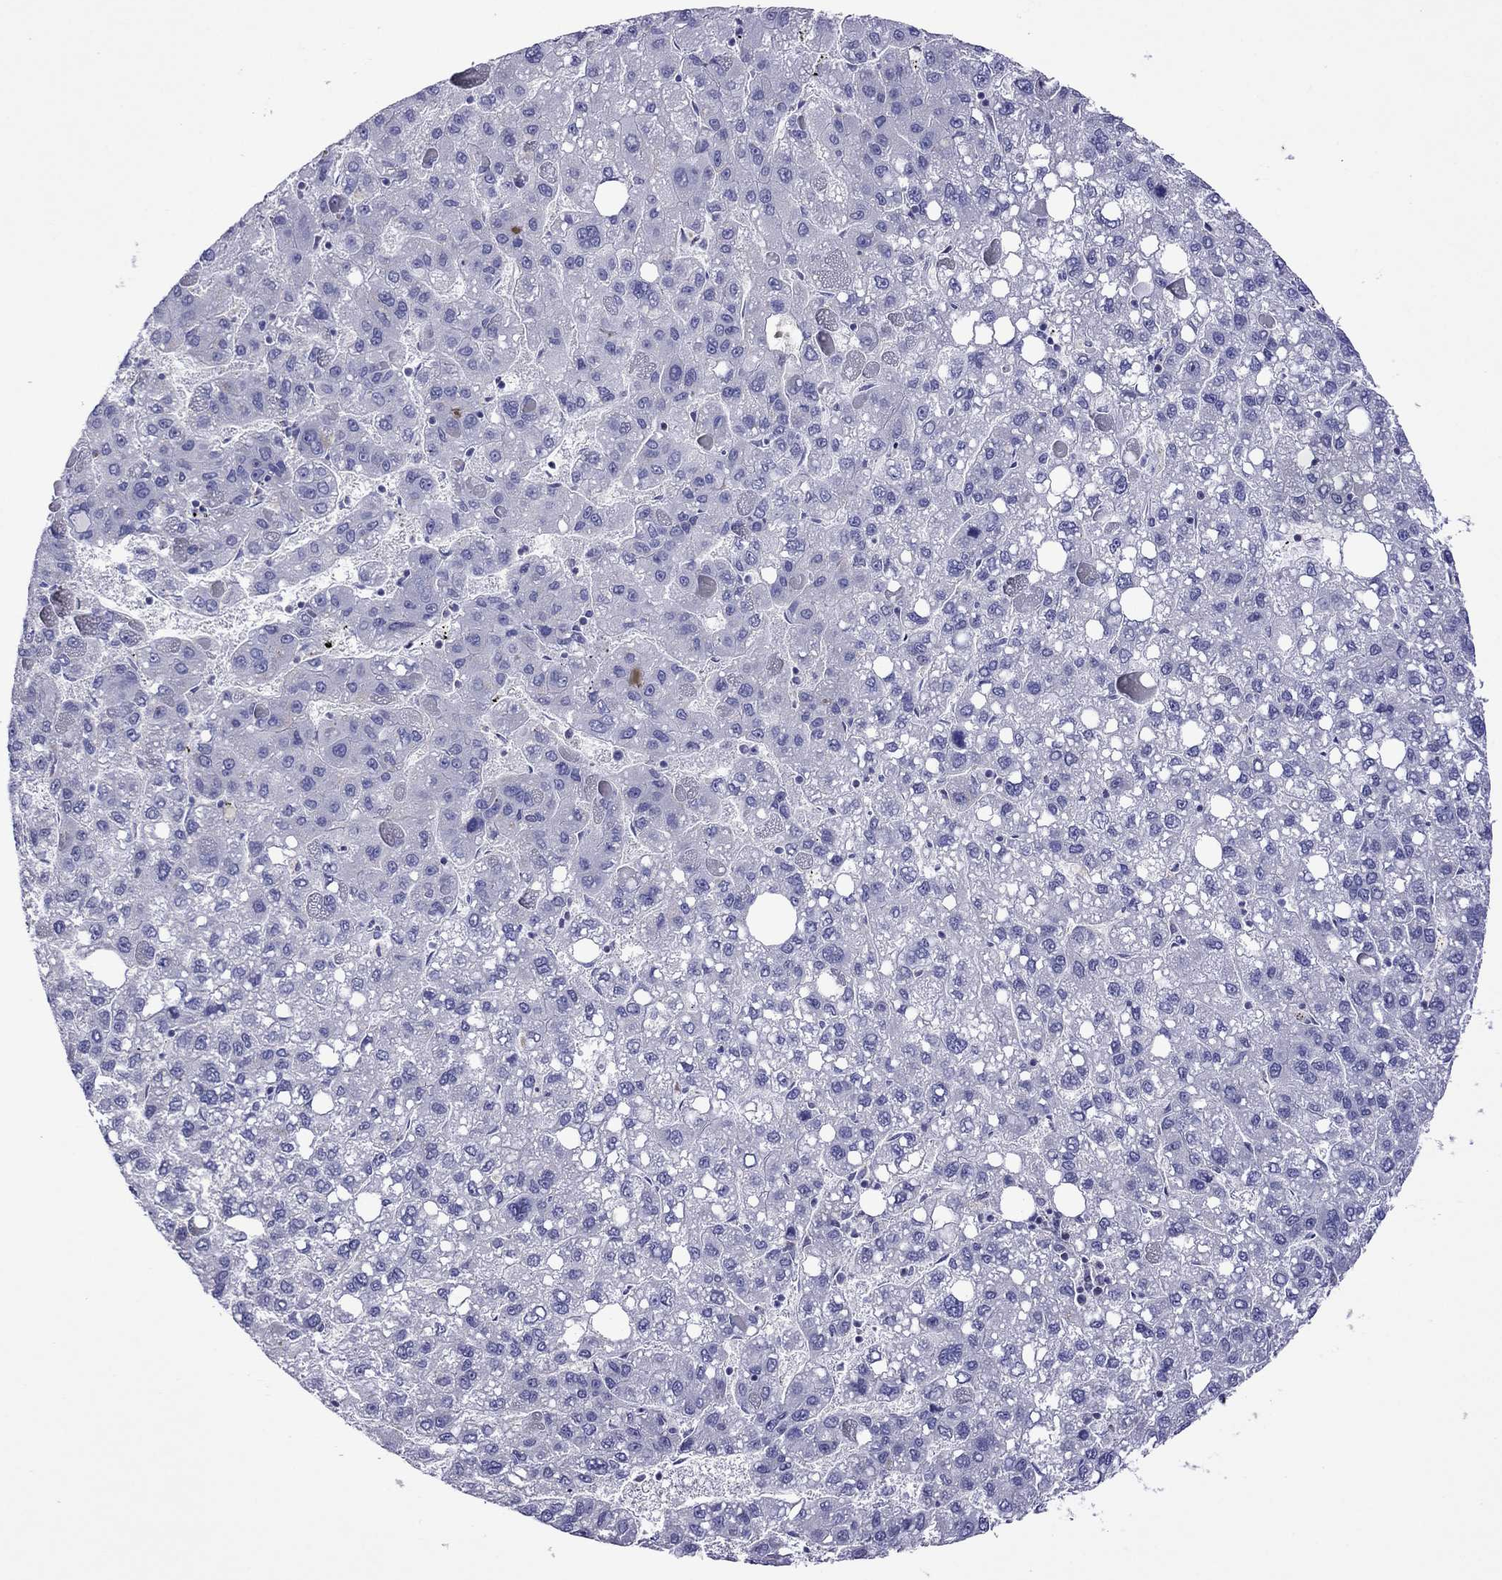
{"staining": {"intensity": "negative", "quantity": "none", "location": "none"}, "tissue": "liver cancer", "cell_type": "Tumor cells", "image_type": "cancer", "snomed": [{"axis": "morphology", "description": "Carcinoma, Hepatocellular, NOS"}, {"axis": "topography", "description": "Liver"}], "caption": "A high-resolution histopathology image shows immunohistochemistry (IHC) staining of hepatocellular carcinoma (liver), which reveals no significant positivity in tumor cells.", "gene": "MPZ", "patient": {"sex": "female", "age": 82}}